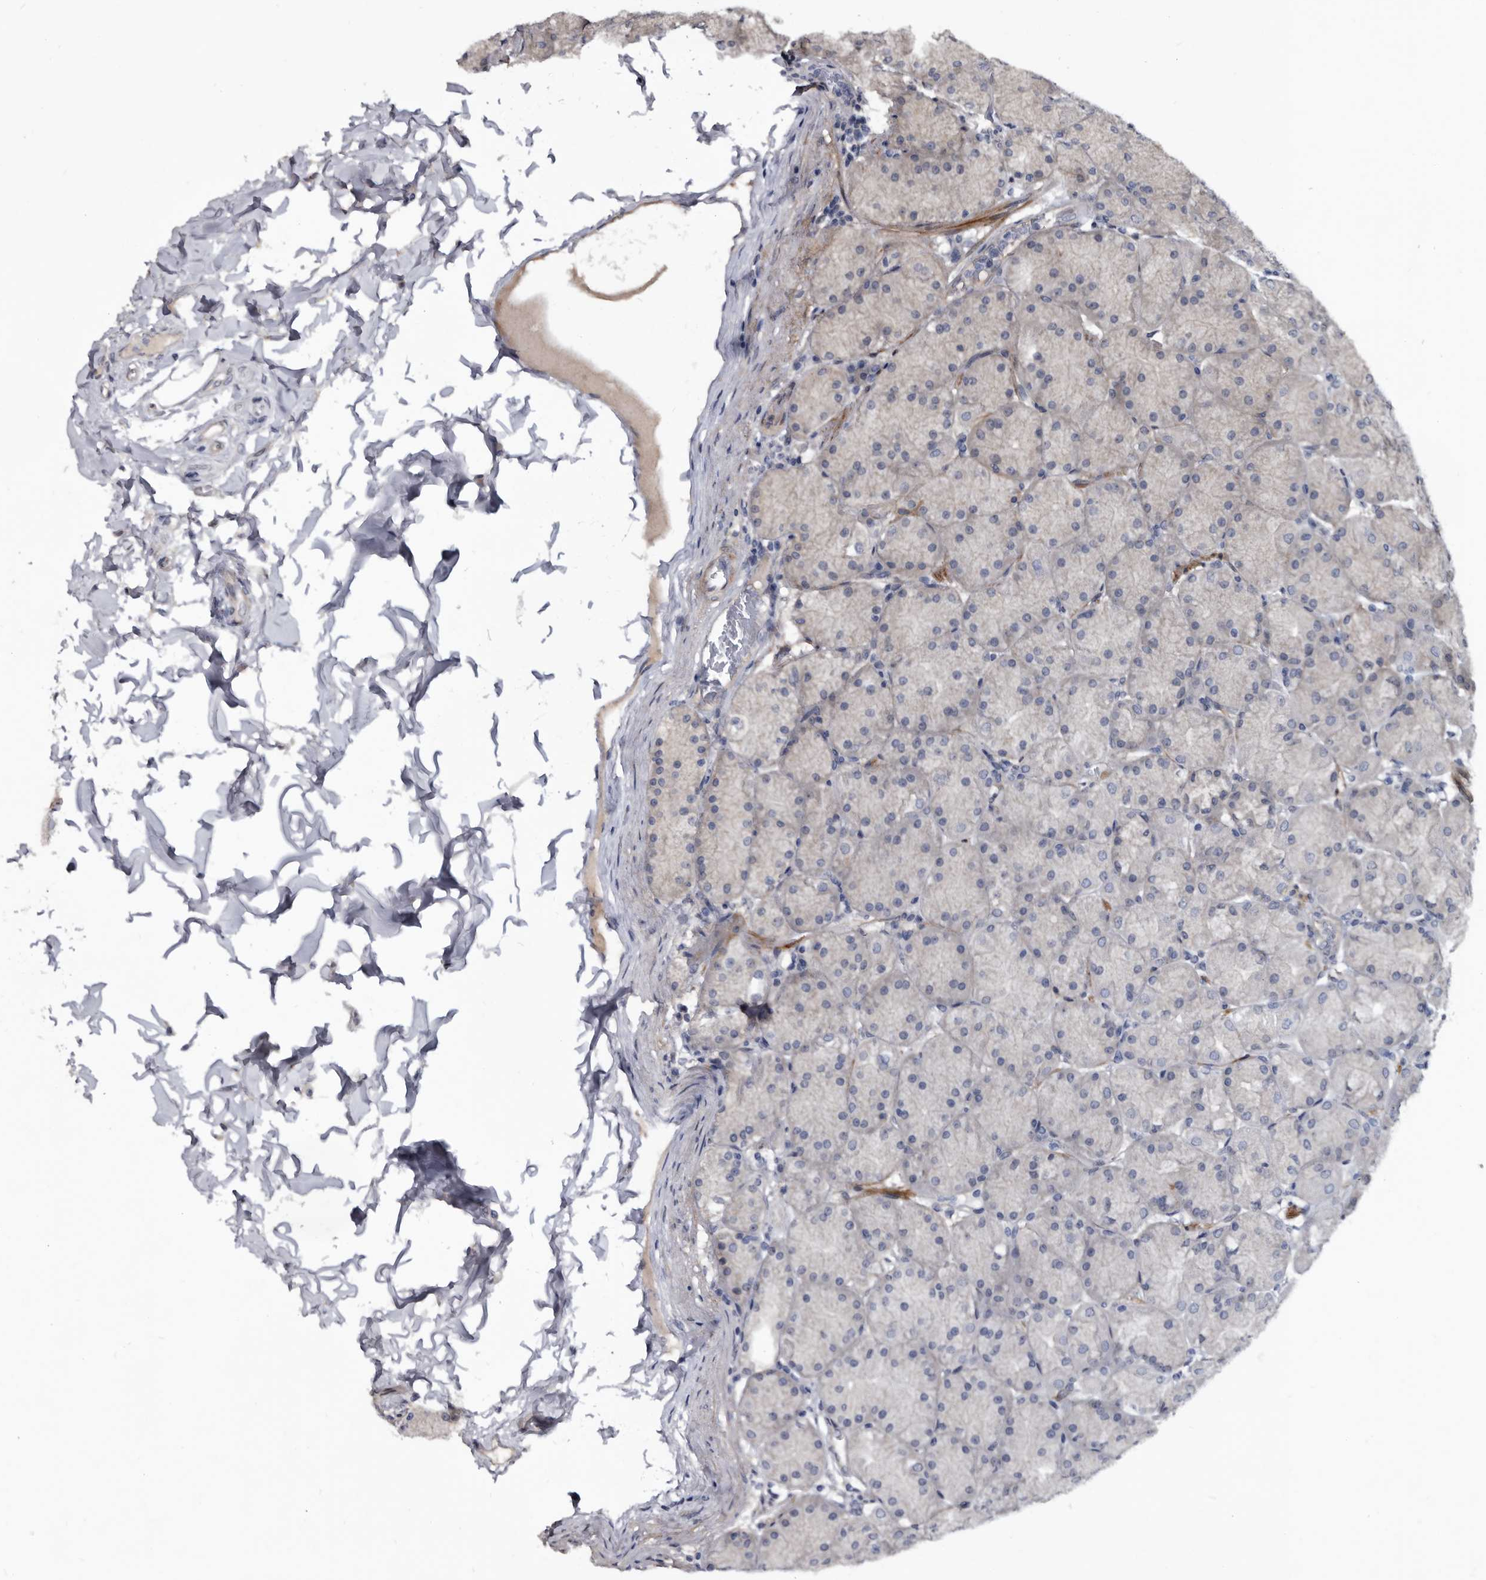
{"staining": {"intensity": "negative", "quantity": "none", "location": "none"}, "tissue": "stomach", "cell_type": "Glandular cells", "image_type": "normal", "snomed": [{"axis": "morphology", "description": "Normal tissue, NOS"}, {"axis": "topography", "description": "Stomach, upper"}], "caption": "A photomicrograph of human stomach is negative for staining in glandular cells. (DAB (3,3'-diaminobenzidine) IHC, high magnification).", "gene": "PROM1", "patient": {"sex": "female", "age": 56}}